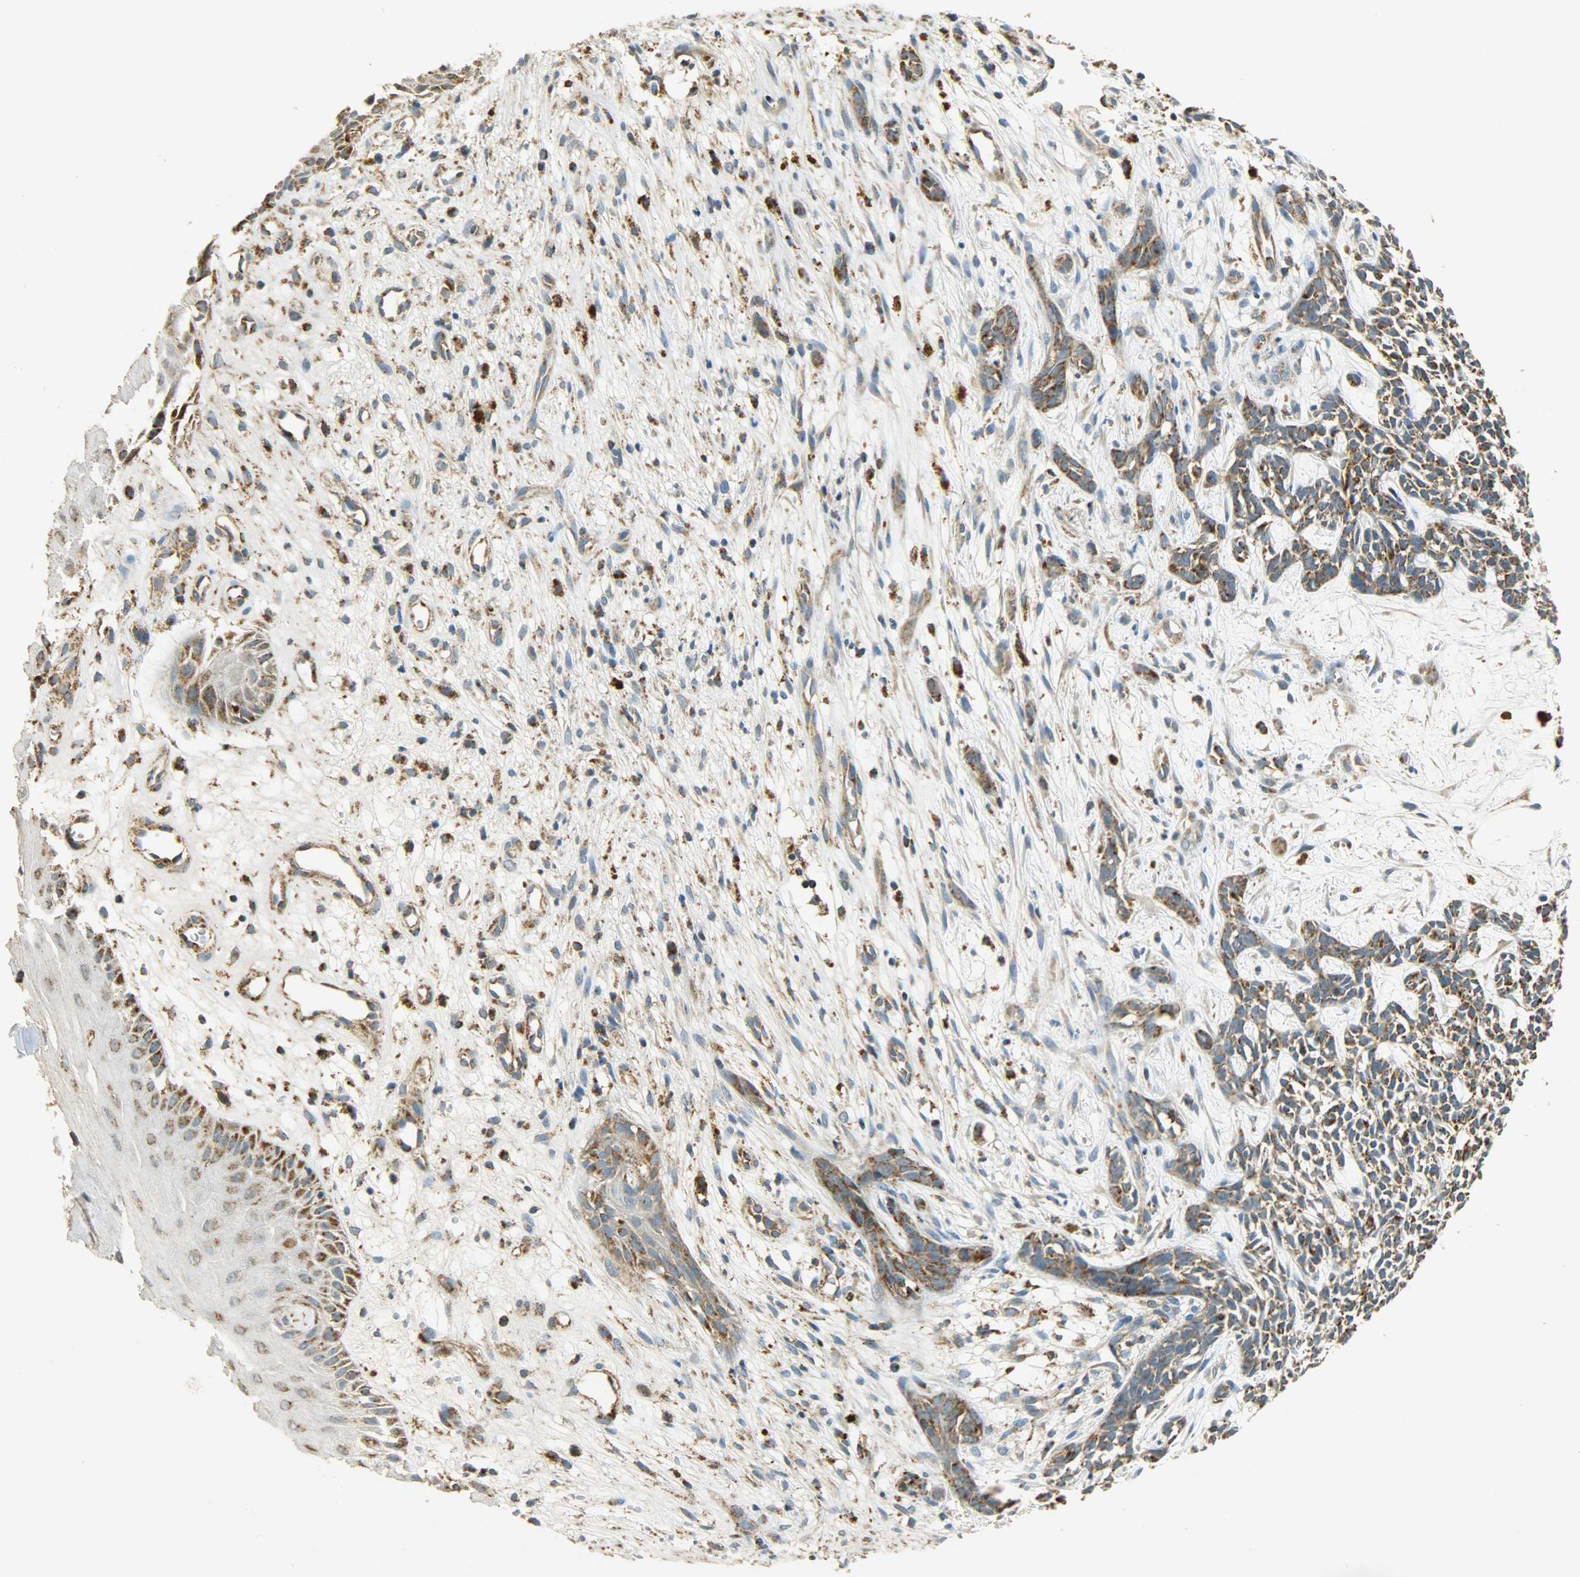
{"staining": {"intensity": "weak", "quantity": ">75%", "location": "cytoplasmic/membranous"}, "tissue": "skin cancer", "cell_type": "Tumor cells", "image_type": "cancer", "snomed": [{"axis": "morphology", "description": "Basal cell carcinoma"}, {"axis": "topography", "description": "Skin"}], "caption": "This is an image of IHC staining of skin basal cell carcinoma, which shows weak expression in the cytoplasmic/membranous of tumor cells.", "gene": "HDHD5", "patient": {"sex": "female", "age": 84}}